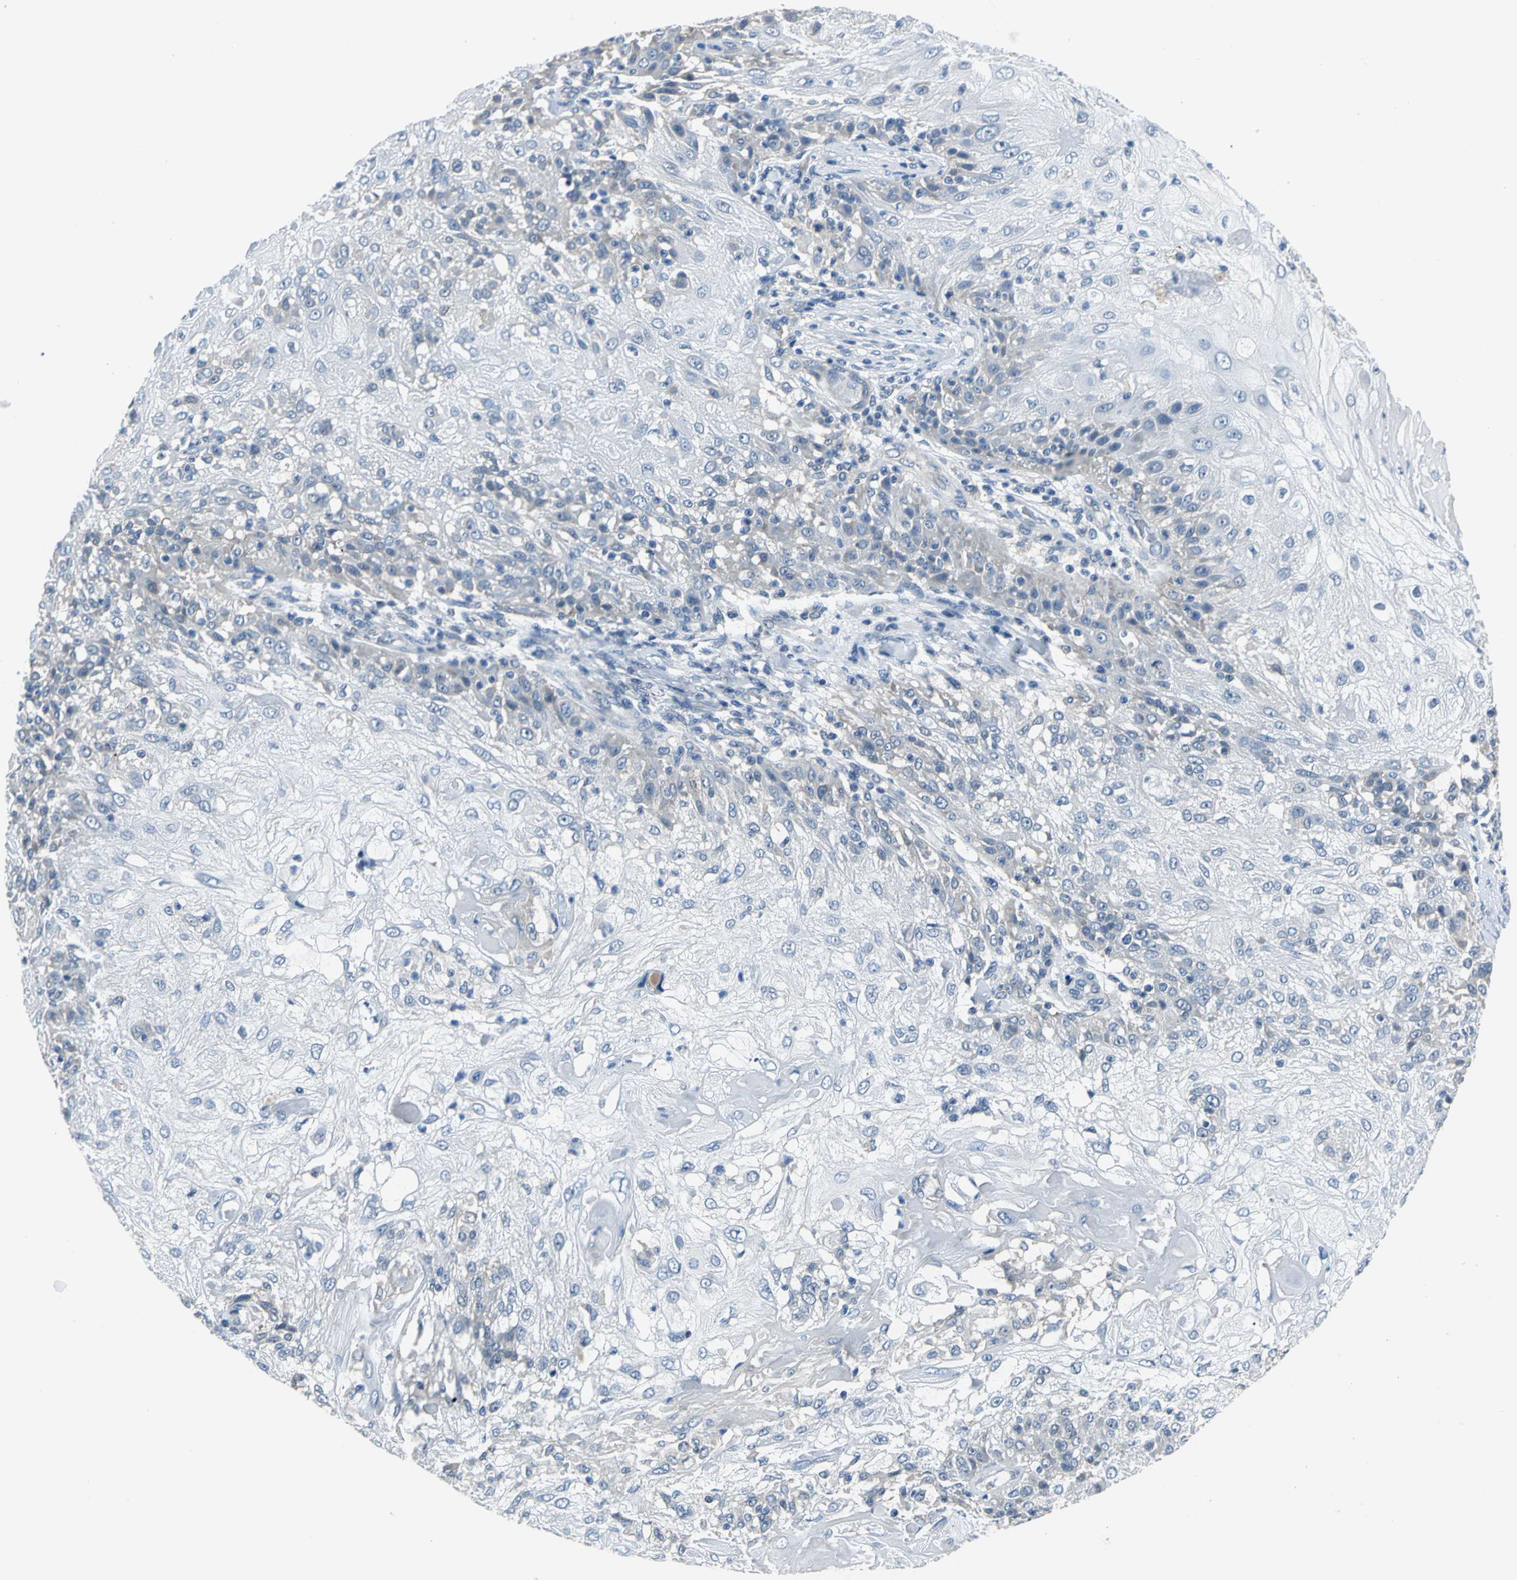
{"staining": {"intensity": "weak", "quantity": "<25%", "location": "cytoplasmic/membranous"}, "tissue": "skin cancer", "cell_type": "Tumor cells", "image_type": "cancer", "snomed": [{"axis": "morphology", "description": "Normal tissue, NOS"}, {"axis": "morphology", "description": "Squamous cell carcinoma, NOS"}, {"axis": "topography", "description": "Skin"}], "caption": "IHC of human skin squamous cell carcinoma shows no staining in tumor cells.", "gene": "ZNF415", "patient": {"sex": "female", "age": 83}}